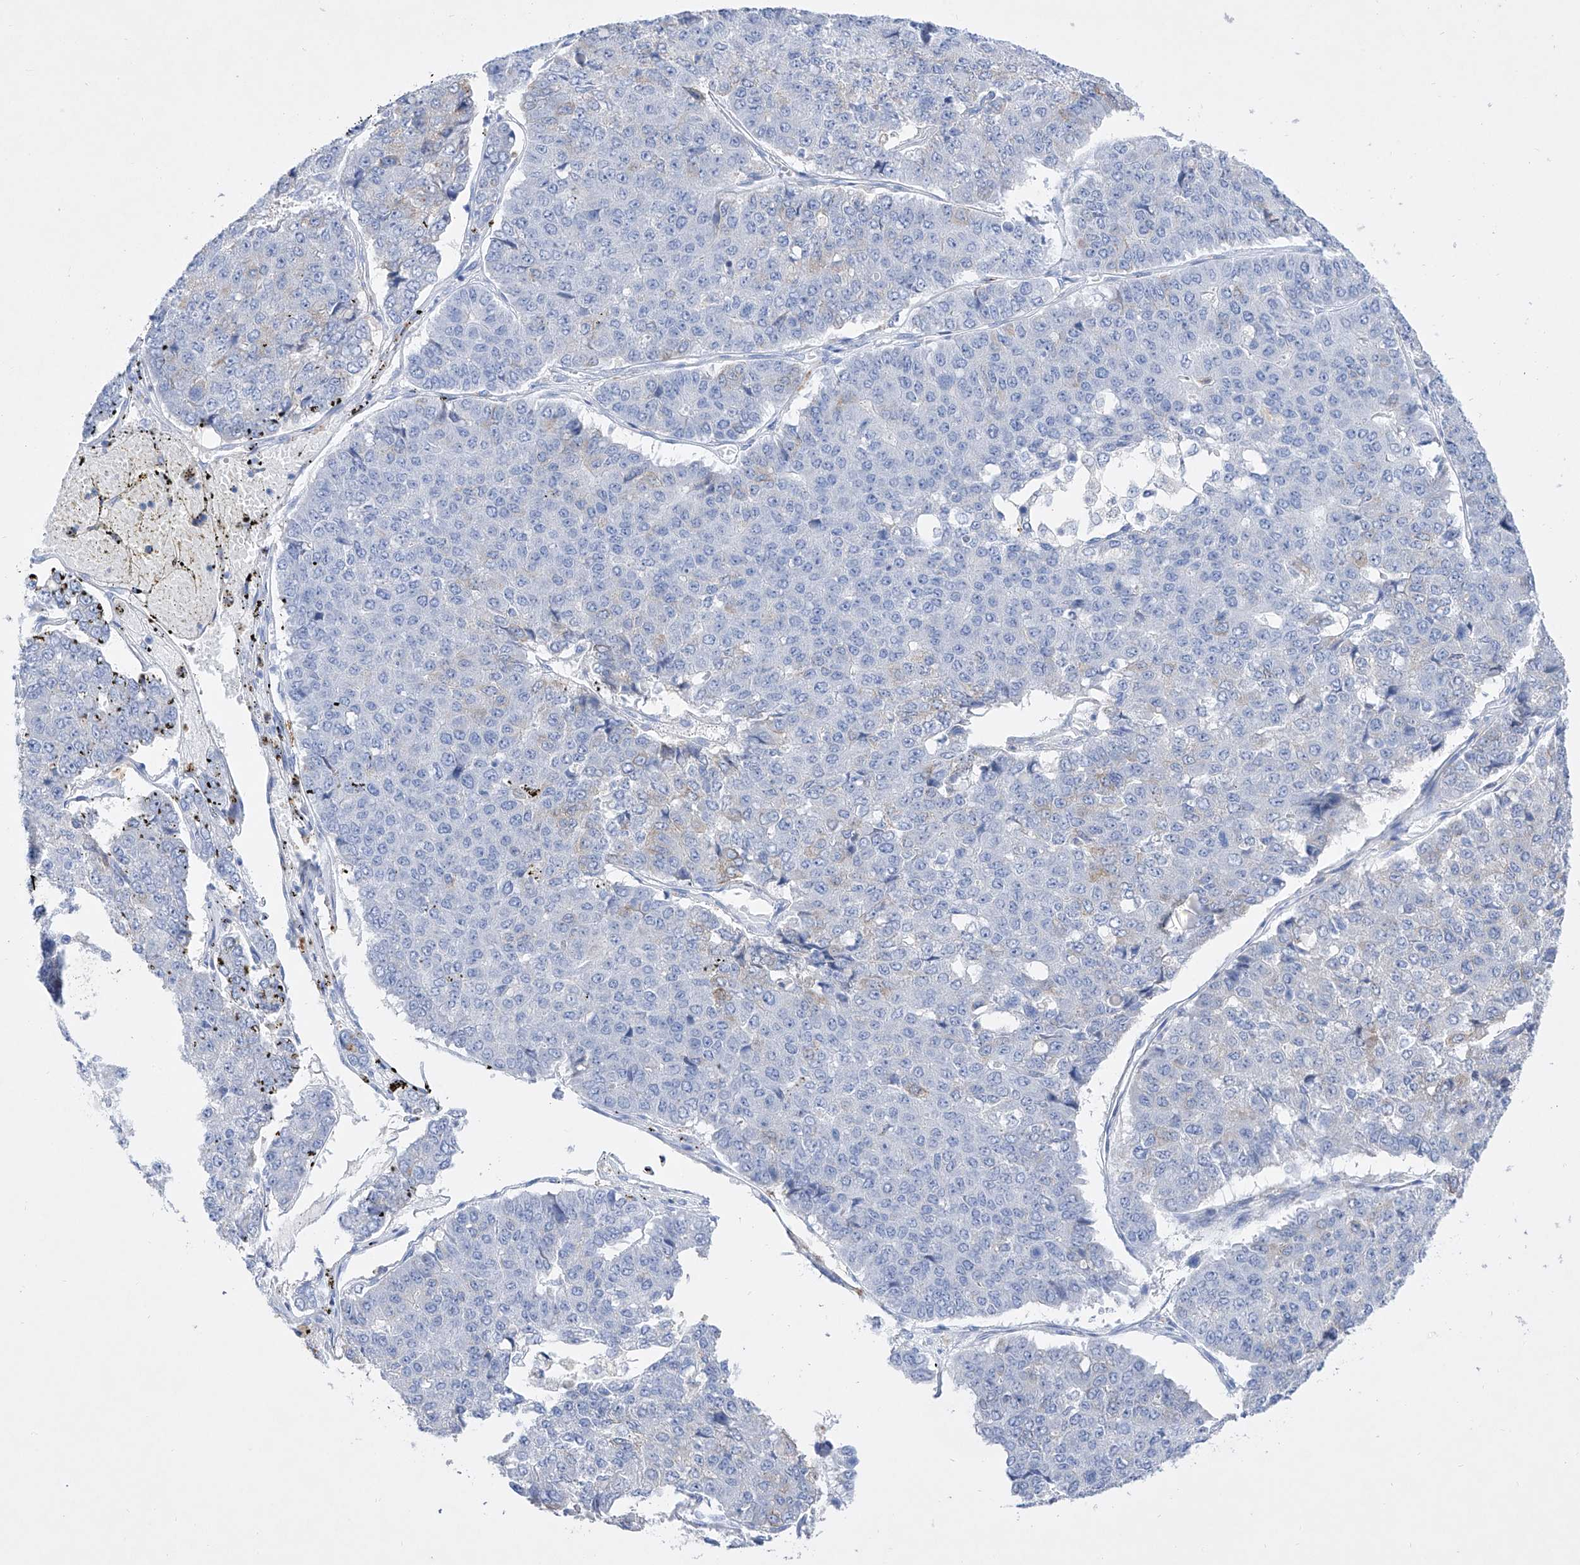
{"staining": {"intensity": "negative", "quantity": "none", "location": "none"}, "tissue": "pancreatic cancer", "cell_type": "Tumor cells", "image_type": "cancer", "snomed": [{"axis": "morphology", "description": "Adenocarcinoma, NOS"}, {"axis": "topography", "description": "Pancreas"}], "caption": "Photomicrograph shows no protein expression in tumor cells of adenocarcinoma (pancreatic) tissue. (Stains: DAB (3,3'-diaminobenzidine) immunohistochemistry with hematoxylin counter stain, Microscopy: brightfield microscopy at high magnification).", "gene": "TM7SF2", "patient": {"sex": "male", "age": 50}}